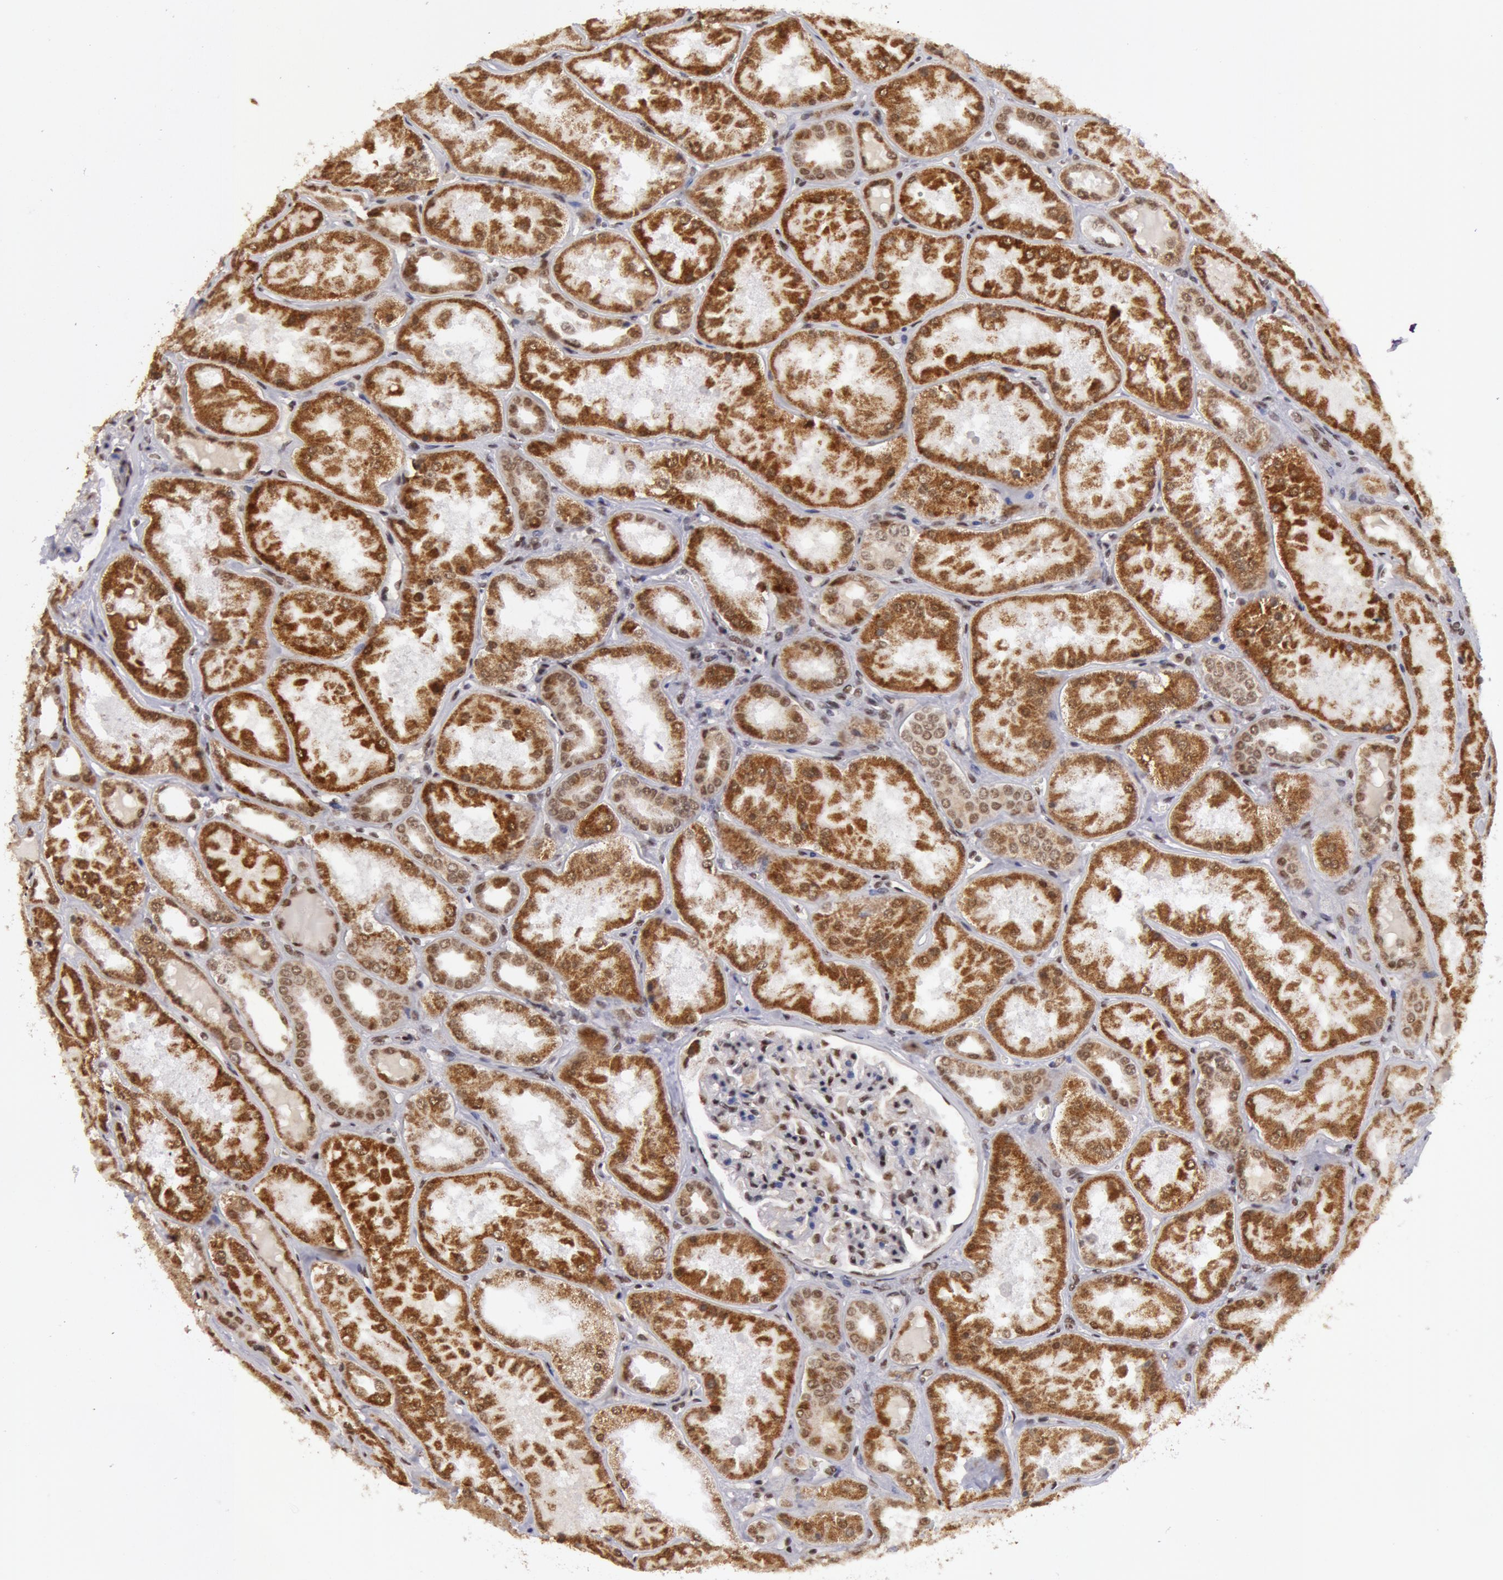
{"staining": {"intensity": "strong", "quantity": "25%-75%", "location": "nuclear"}, "tissue": "kidney", "cell_type": "Cells in glomeruli", "image_type": "normal", "snomed": [{"axis": "morphology", "description": "Normal tissue, NOS"}, {"axis": "topography", "description": "Kidney"}], "caption": "This image exhibits immunohistochemistry (IHC) staining of normal human kidney, with high strong nuclear expression in approximately 25%-75% of cells in glomeruli.", "gene": "VRTN", "patient": {"sex": "female", "age": 56}}